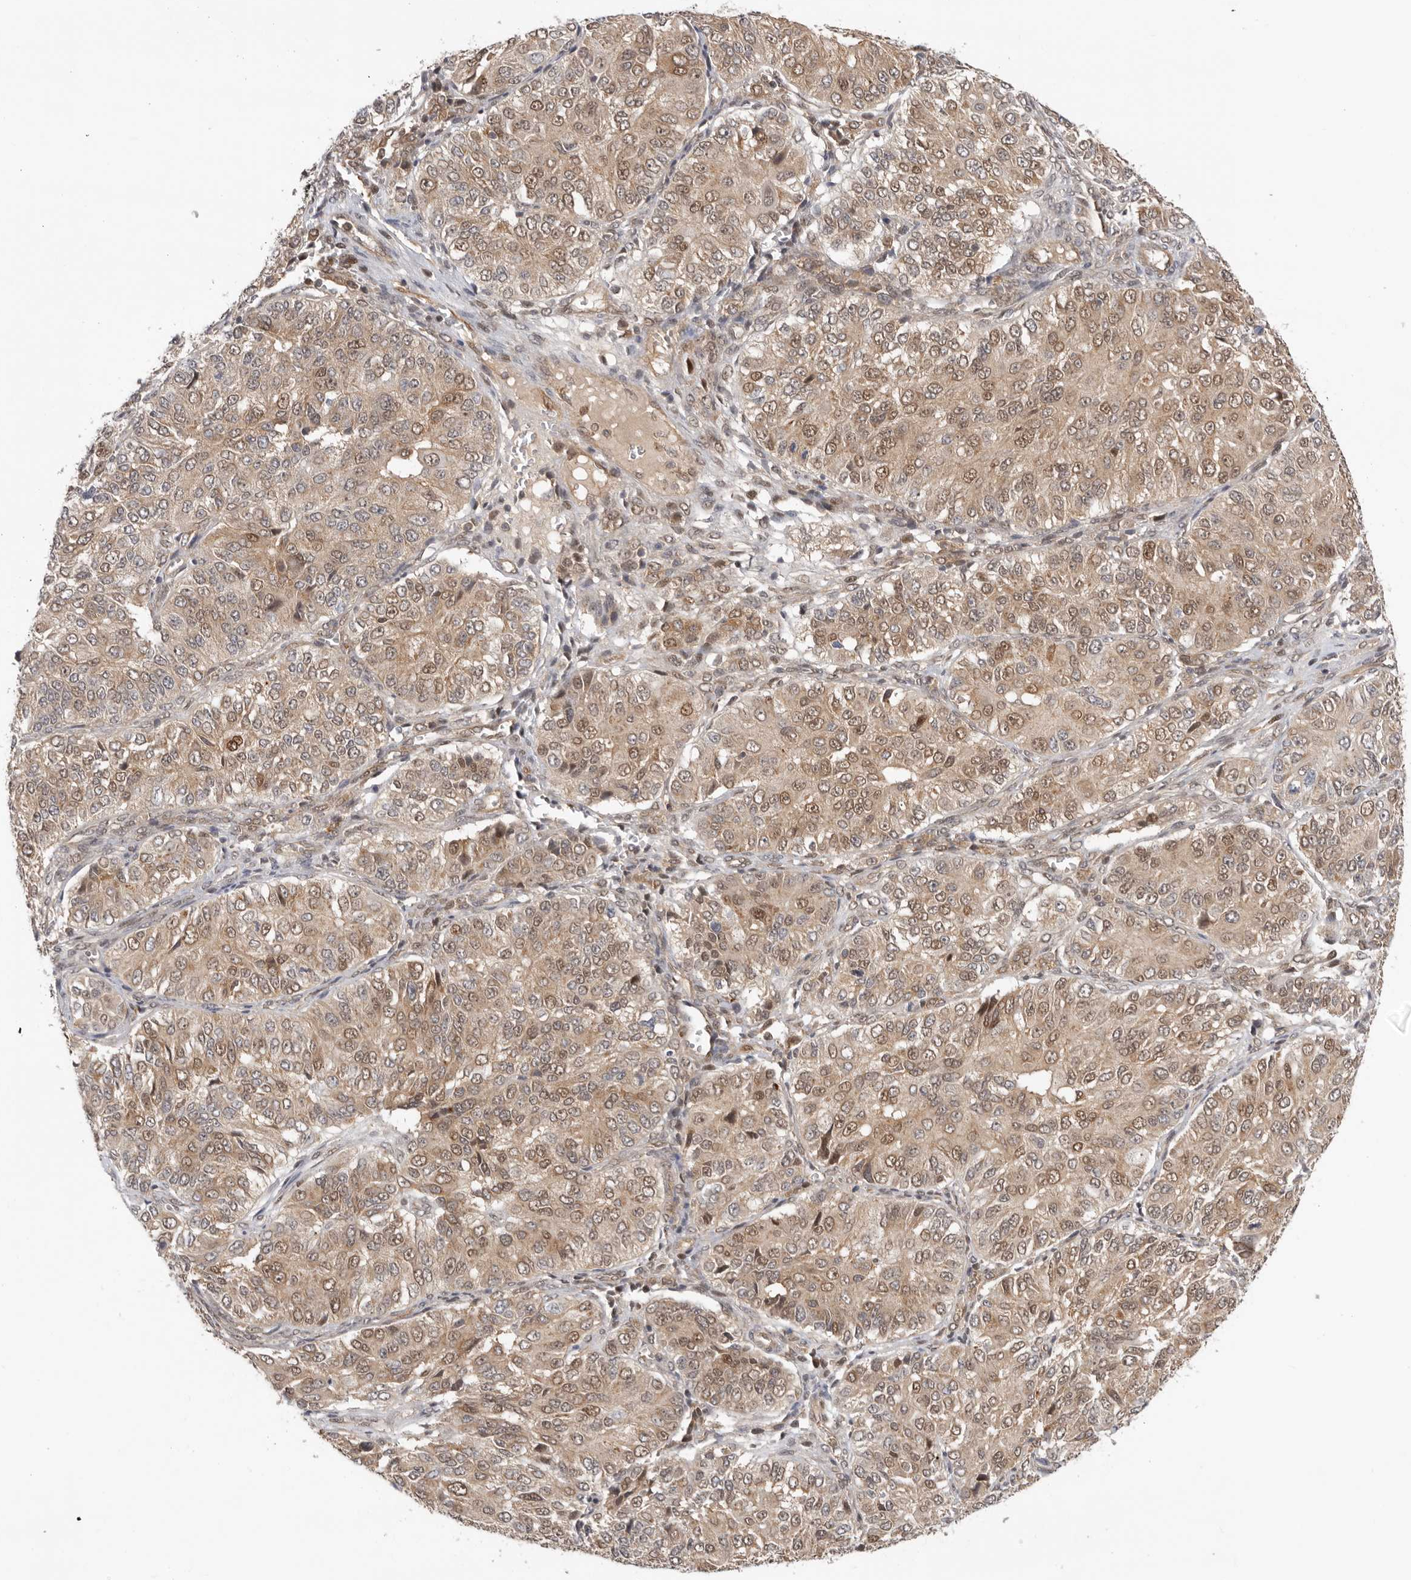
{"staining": {"intensity": "moderate", "quantity": ">75%", "location": "cytoplasmic/membranous,nuclear"}, "tissue": "ovarian cancer", "cell_type": "Tumor cells", "image_type": "cancer", "snomed": [{"axis": "morphology", "description": "Carcinoma, endometroid"}, {"axis": "topography", "description": "Ovary"}], "caption": "DAB (3,3'-diaminobenzidine) immunohistochemical staining of ovarian cancer (endometroid carcinoma) demonstrates moderate cytoplasmic/membranous and nuclear protein positivity in about >75% of tumor cells.", "gene": "DCAF8", "patient": {"sex": "female", "age": 51}}